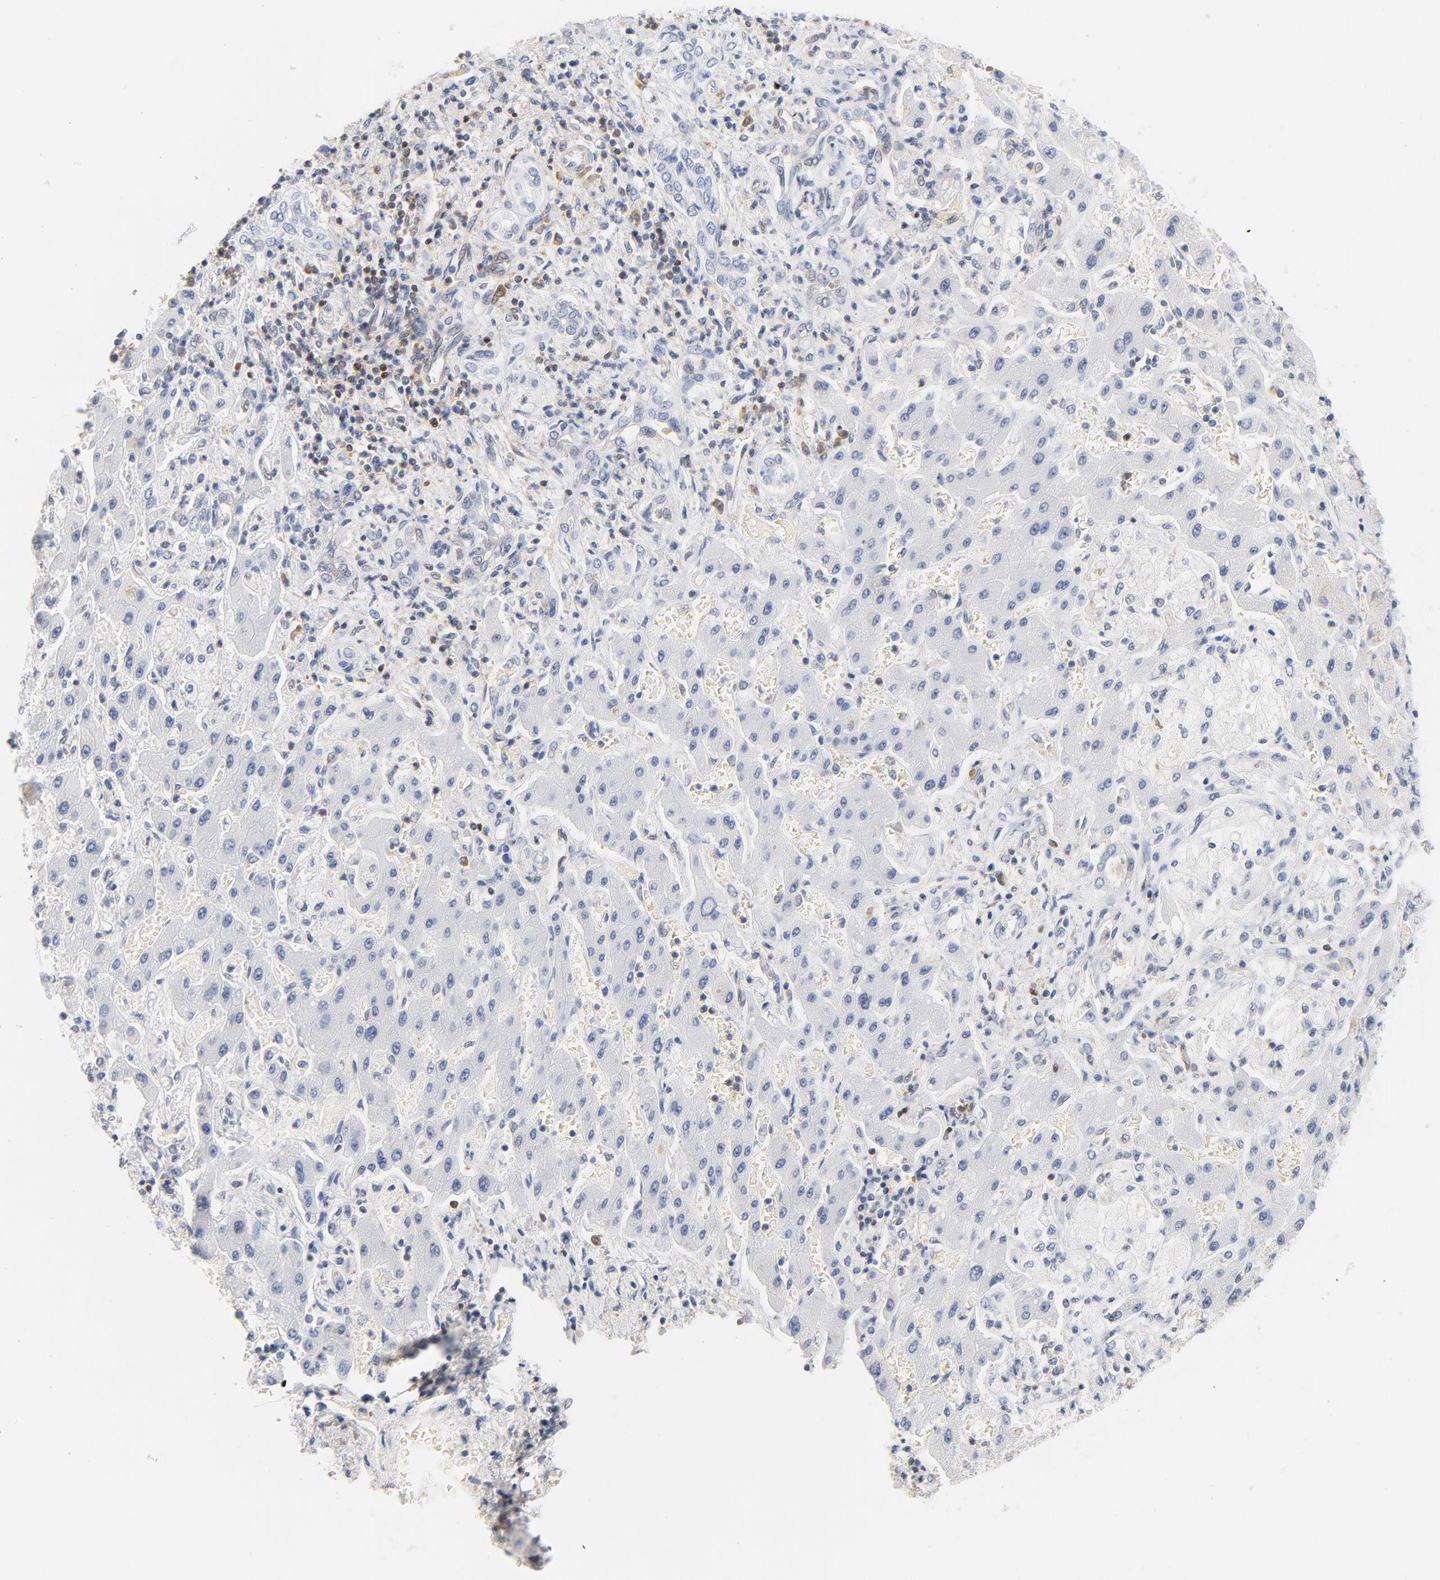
{"staining": {"intensity": "negative", "quantity": "none", "location": "none"}, "tissue": "liver cancer", "cell_type": "Tumor cells", "image_type": "cancer", "snomed": [{"axis": "morphology", "description": "Cholangiocarcinoma"}, {"axis": "topography", "description": "Liver"}], "caption": "An image of liver cancer (cholangiocarcinoma) stained for a protein displays no brown staining in tumor cells.", "gene": "CDKN1B", "patient": {"sex": "male", "age": 50}}